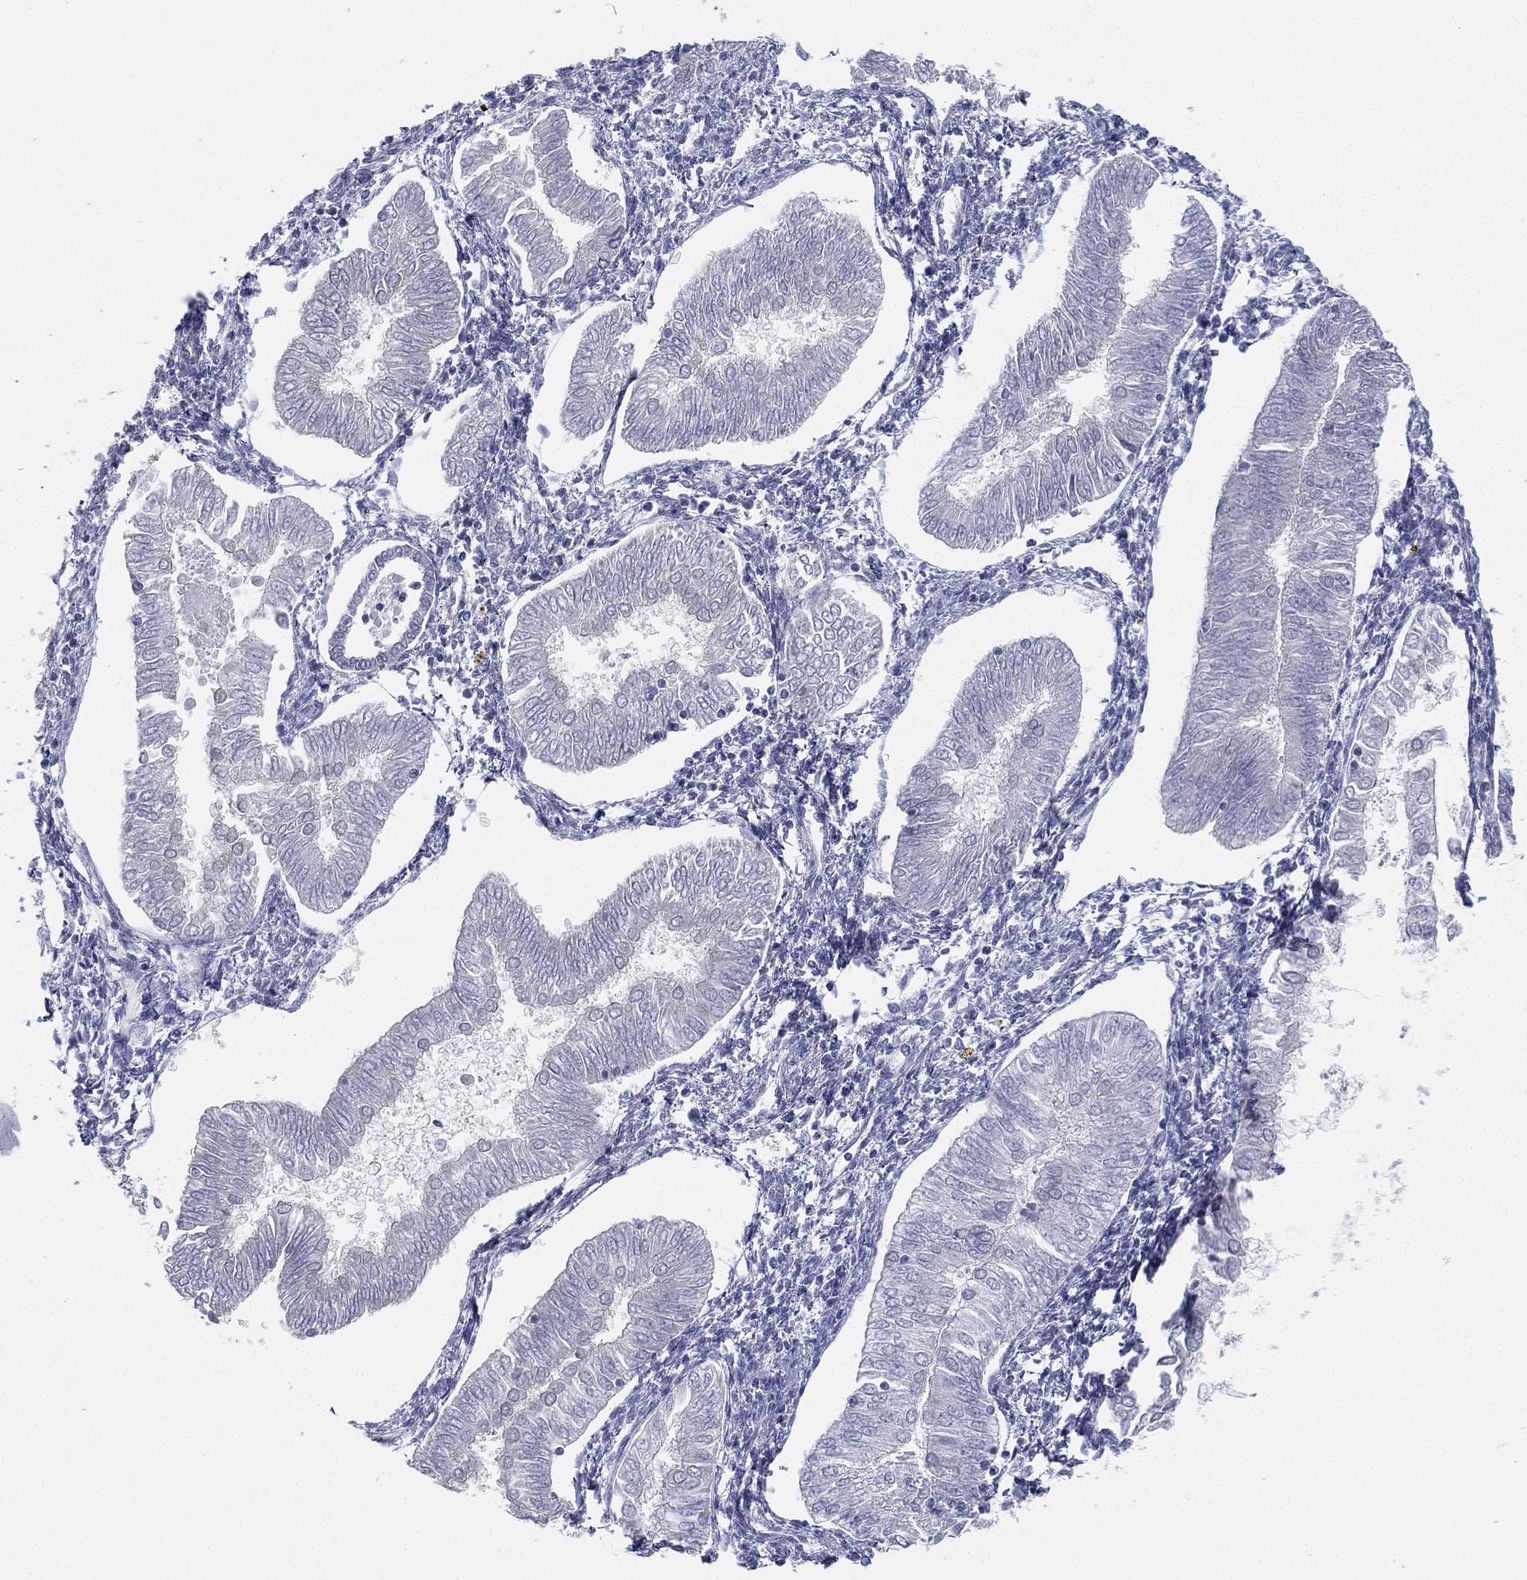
{"staining": {"intensity": "negative", "quantity": "none", "location": "none"}, "tissue": "endometrial cancer", "cell_type": "Tumor cells", "image_type": "cancer", "snomed": [{"axis": "morphology", "description": "Adenocarcinoma, NOS"}, {"axis": "topography", "description": "Endometrium"}], "caption": "DAB (3,3'-diaminobenzidine) immunohistochemical staining of human endometrial cancer (adenocarcinoma) shows no significant expression in tumor cells.", "gene": "FARSA", "patient": {"sex": "female", "age": 53}}